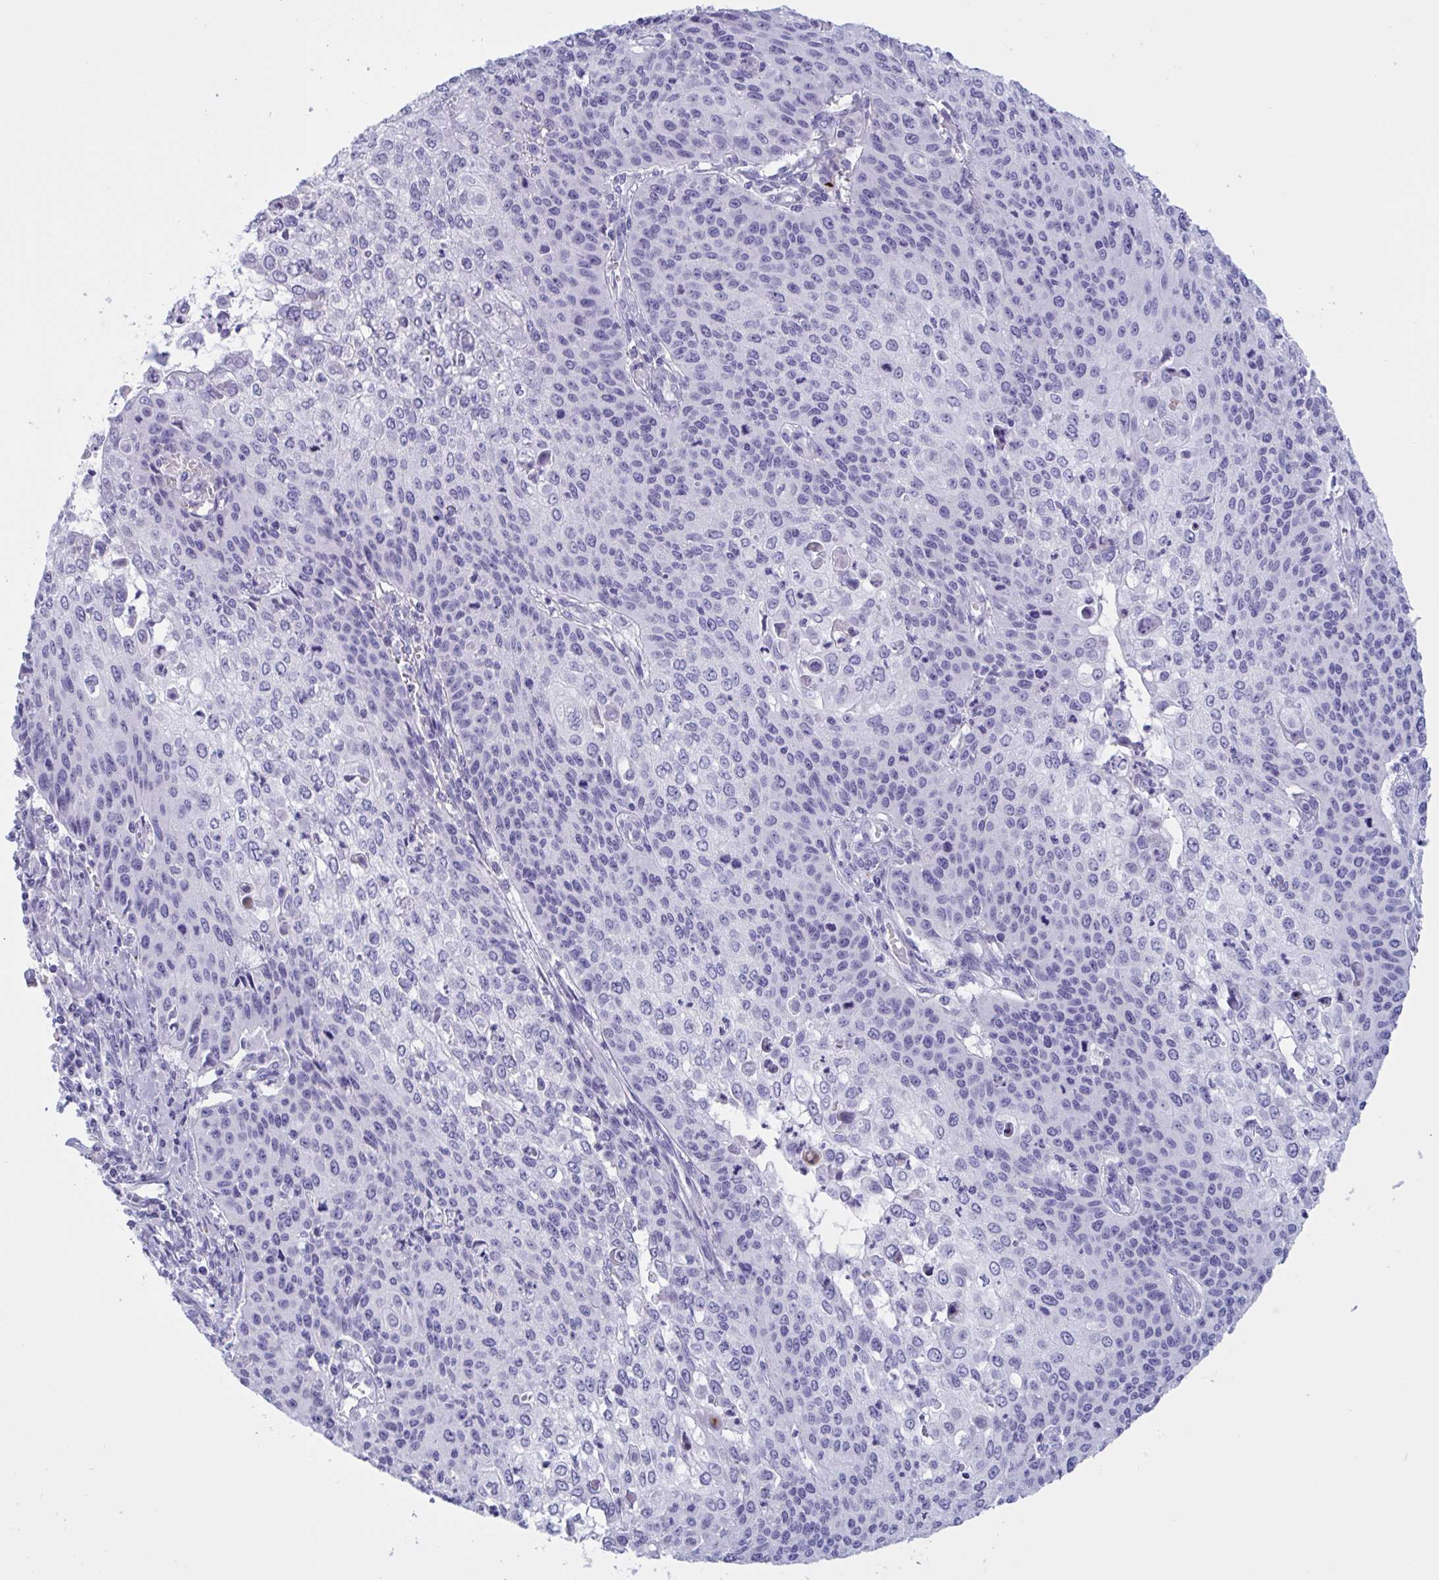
{"staining": {"intensity": "negative", "quantity": "none", "location": "none"}, "tissue": "cervical cancer", "cell_type": "Tumor cells", "image_type": "cancer", "snomed": [{"axis": "morphology", "description": "Squamous cell carcinoma, NOS"}, {"axis": "topography", "description": "Cervix"}], "caption": "Image shows no significant protein staining in tumor cells of cervical squamous cell carcinoma.", "gene": "OXLD1", "patient": {"sex": "female", "age": 65}}